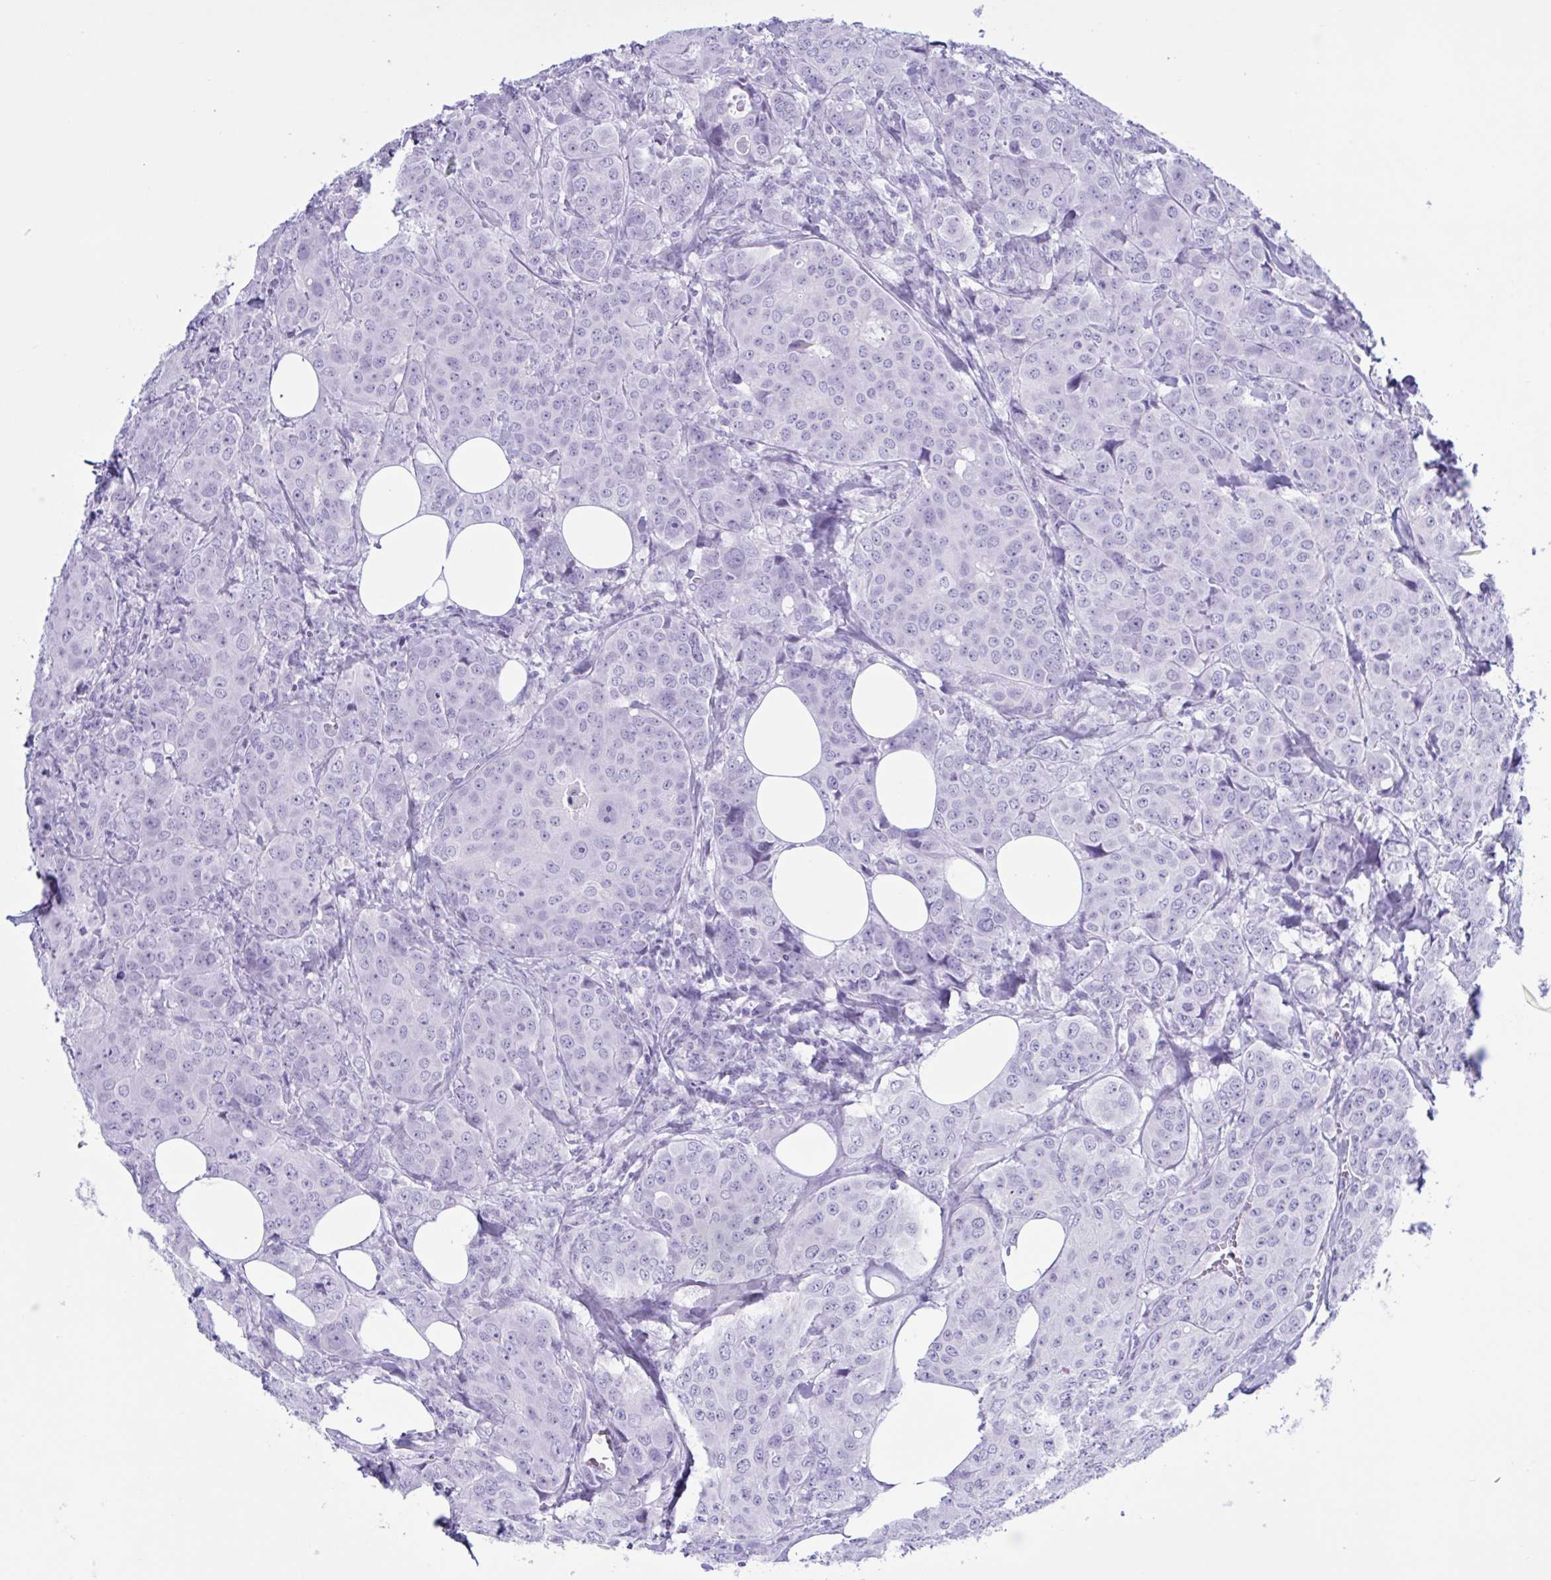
{"staining": {"intensity": "negative", "quantity": "none", "location": "none"}, "tissue": "breast cancer", "cell_type": "Tumor cells", "image_type": "cancer", "snomed": [{"axis": "morphology", "description": "Duct carcinoma"}, {"axis": "topography", "description": "Breast"}], "caption": "The immunohistochemistry (IHC) photomicrograph has no significant expression in tumor cells of intraductal carcinoma (breast) tissue.", "gene": "MRGPRG", "patient": {"sex": "female", "age": 43}}